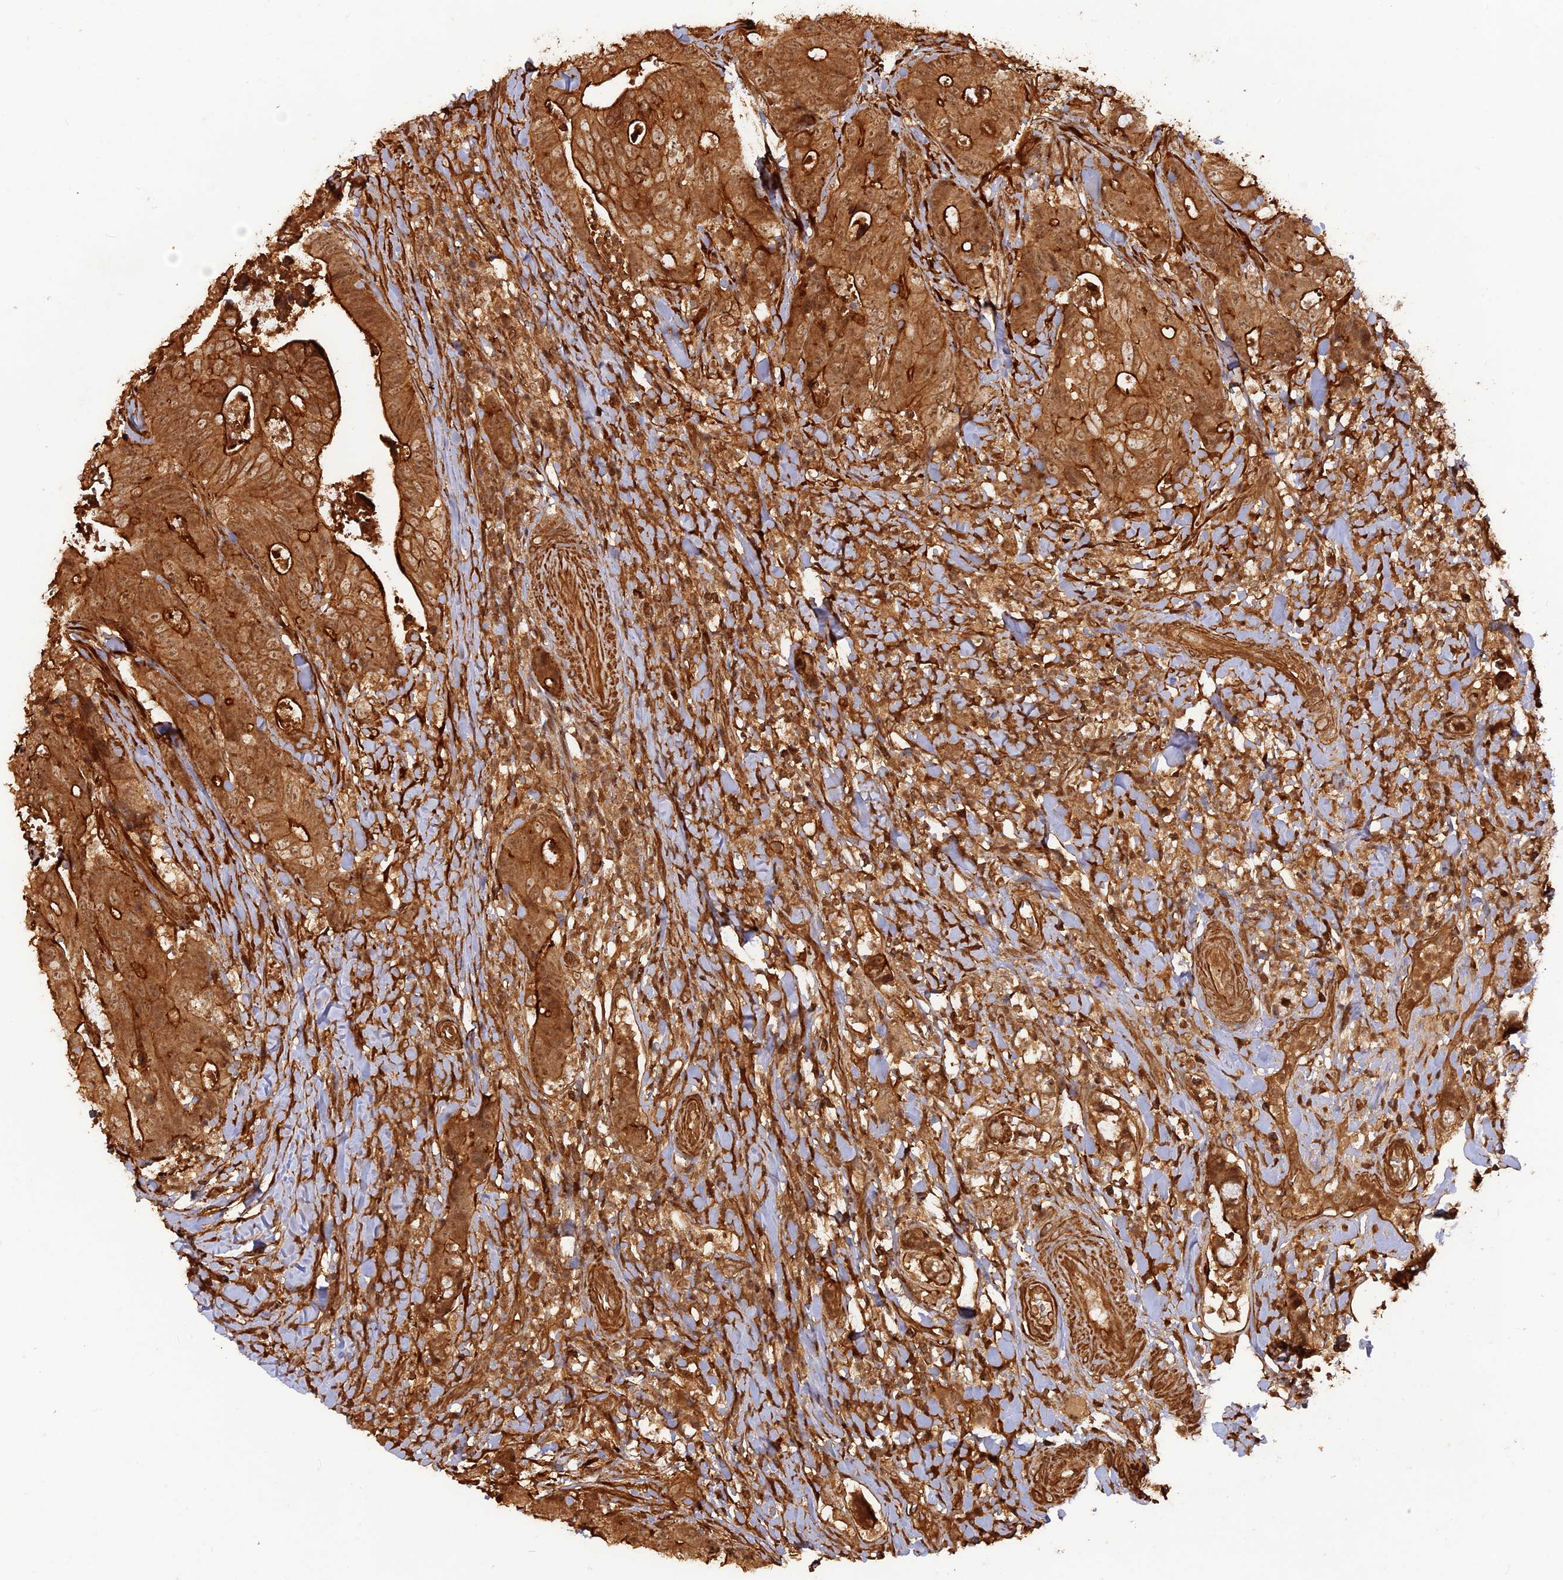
{"staining": {"intensity": "strong", "quantity": "25%-75%", "location": "cytoplasmic/membranous,nuclear"}, "tissue": "colorectal cancer", "cell_type": "Tumor cells", "image_type": "cancer", "snomed": [{"axis": "morphology", "description": "Adenocarcinoma, NOS"}, {"axis": "topography", "description": "Colon"}], "caption": "Brown immunohistochemical staining in human colorectal cancer (adenocarcinoma) reveals strong cytoplasmic/membranous and nuclear expression in about 25%-75% of tumor cells. (brown staining indicates protein expression, while blue staining denotes nuclei).", "gene": "CCDC174", "patient": {"sex": "female", "age": 82}}